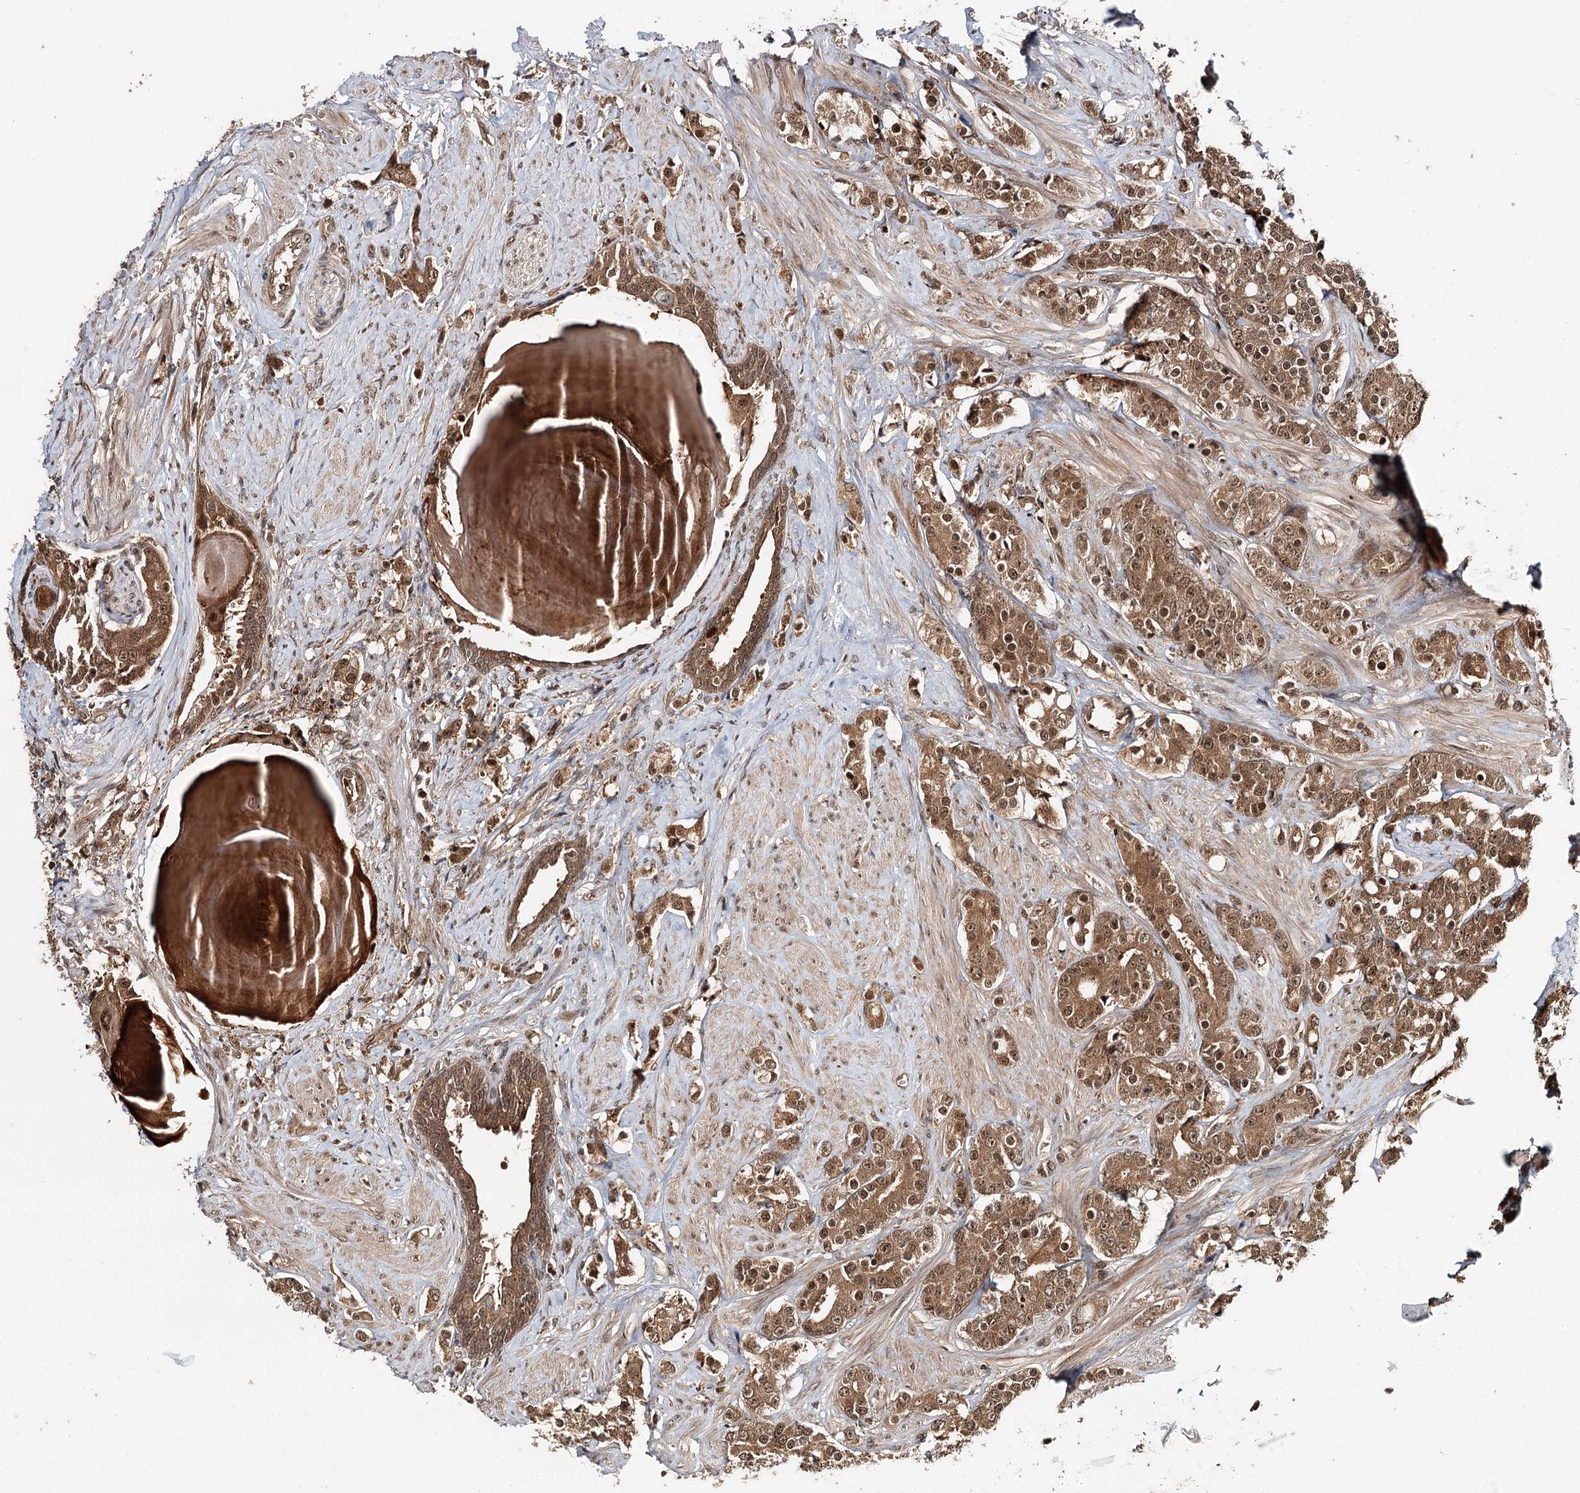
{"staining": {"intensity": "moderate", "quantity": ">75%", "location": "cytoplasmic/membranous,nuclear"}, "tissue": "prostate cancer", "cell_type": "Tumor cells", "image_type": "cancer", "snomed": [{"axis": "morphology", "description": "Adenocarcinoma, High grade"}, {"axis": "topography", "description": "Prostate"}], "caption": "Immunohistochemical staining of prostate adenocarcinoma (high-grade) demonstrates moderate cytoplasmic/membranous and nuclear protein positivity in approximately >75% of tumor cells.", "gene": "N6AMT1", "patient": {"sex": "male", "age": 62}}